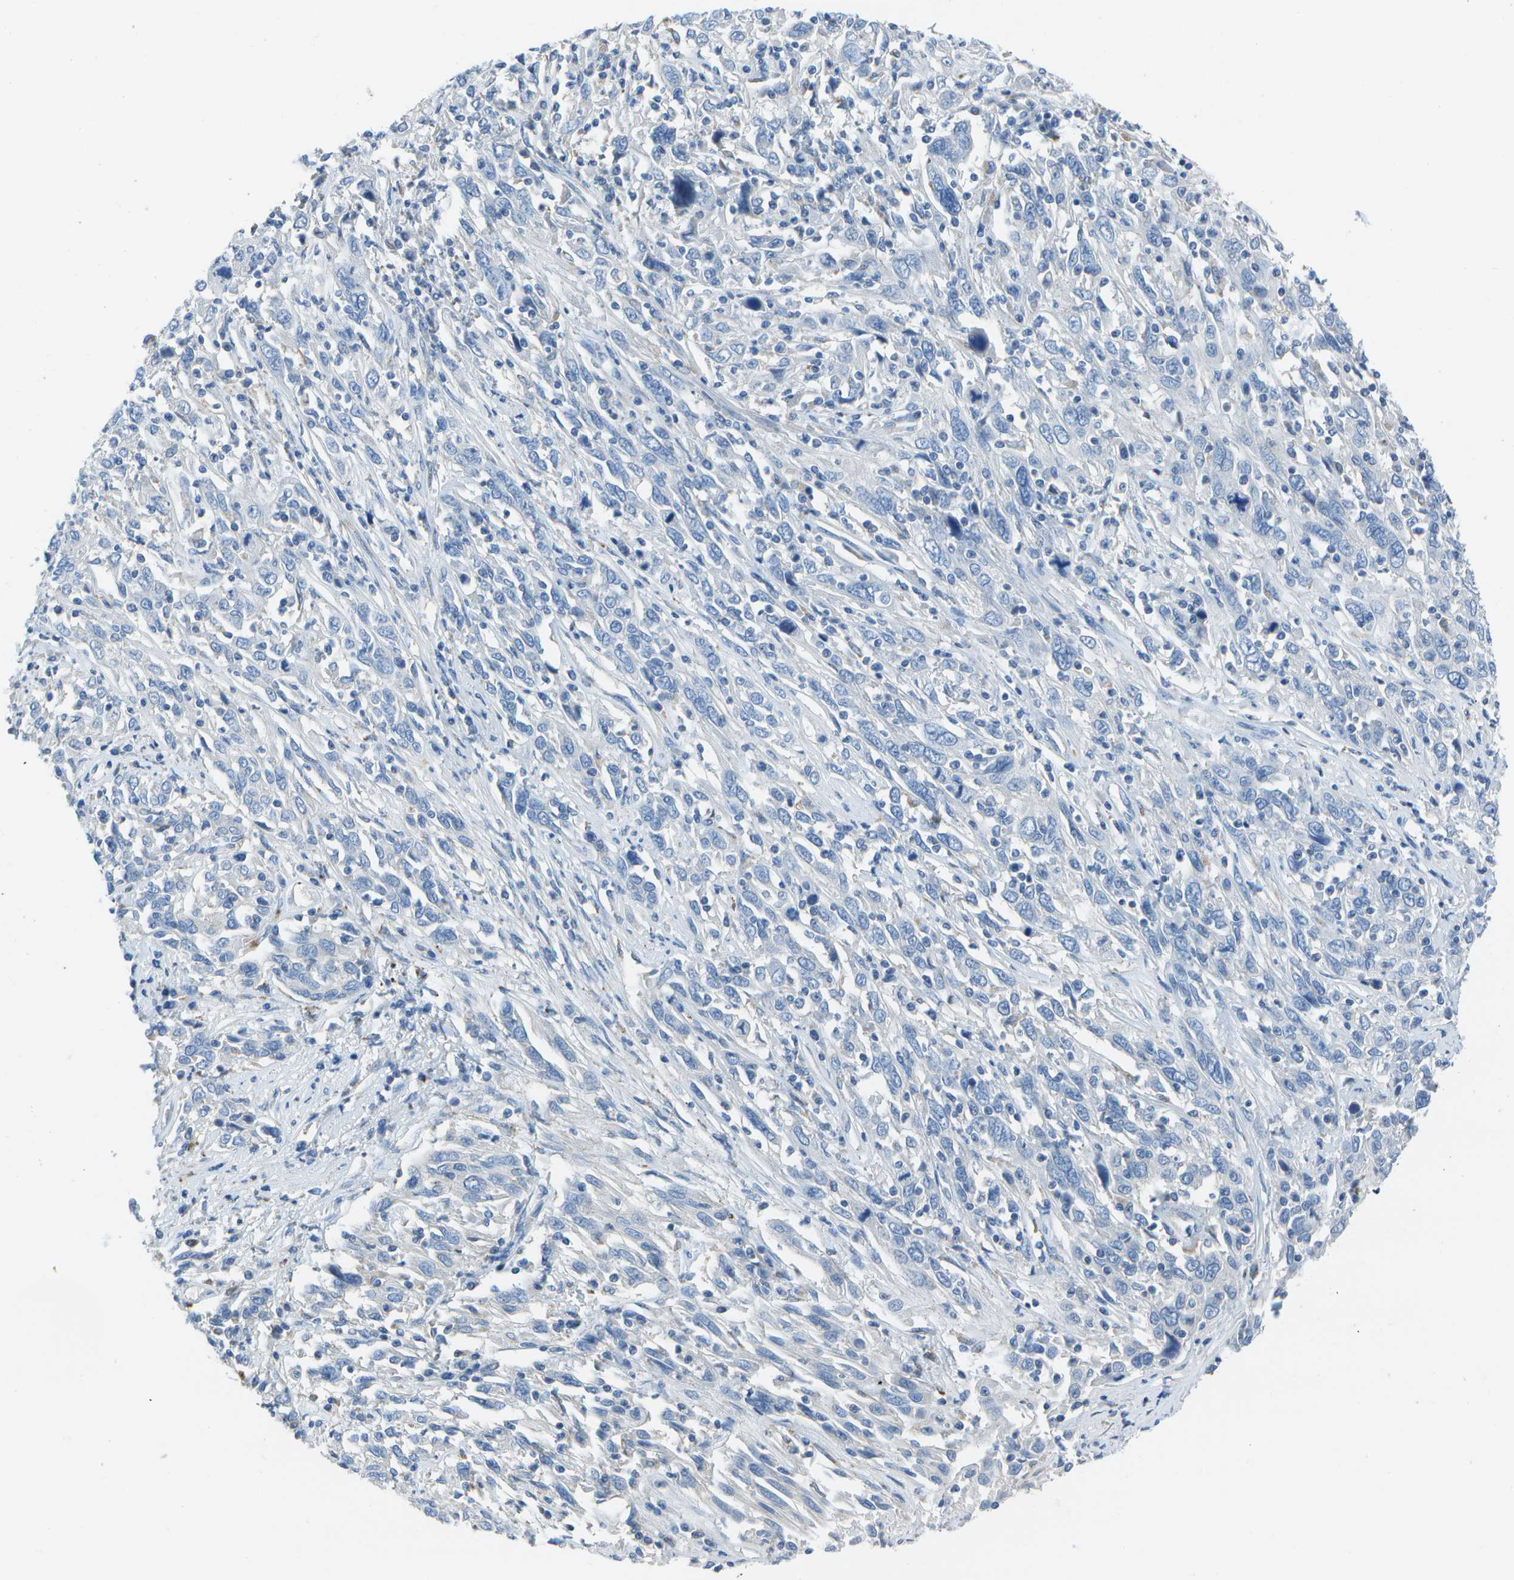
{"staining": {"intensity": "negative", "quantity": "none", "location": "none"}, "tissue": "cervical cancer", "cell_type": "Tumor cells", "image_type": "cancer", "snomed": [{"axis": "morphology", "description": "Squamous cell carcinoma, NOS"}, {"axis": "topography", "description": "Cervix"}], "caption": "The image exhibits no staining of tumor cells in squamous cell carcinoma (cervical).", "gene": "DCT", "patient": {"sex": "female", "age": 46}}